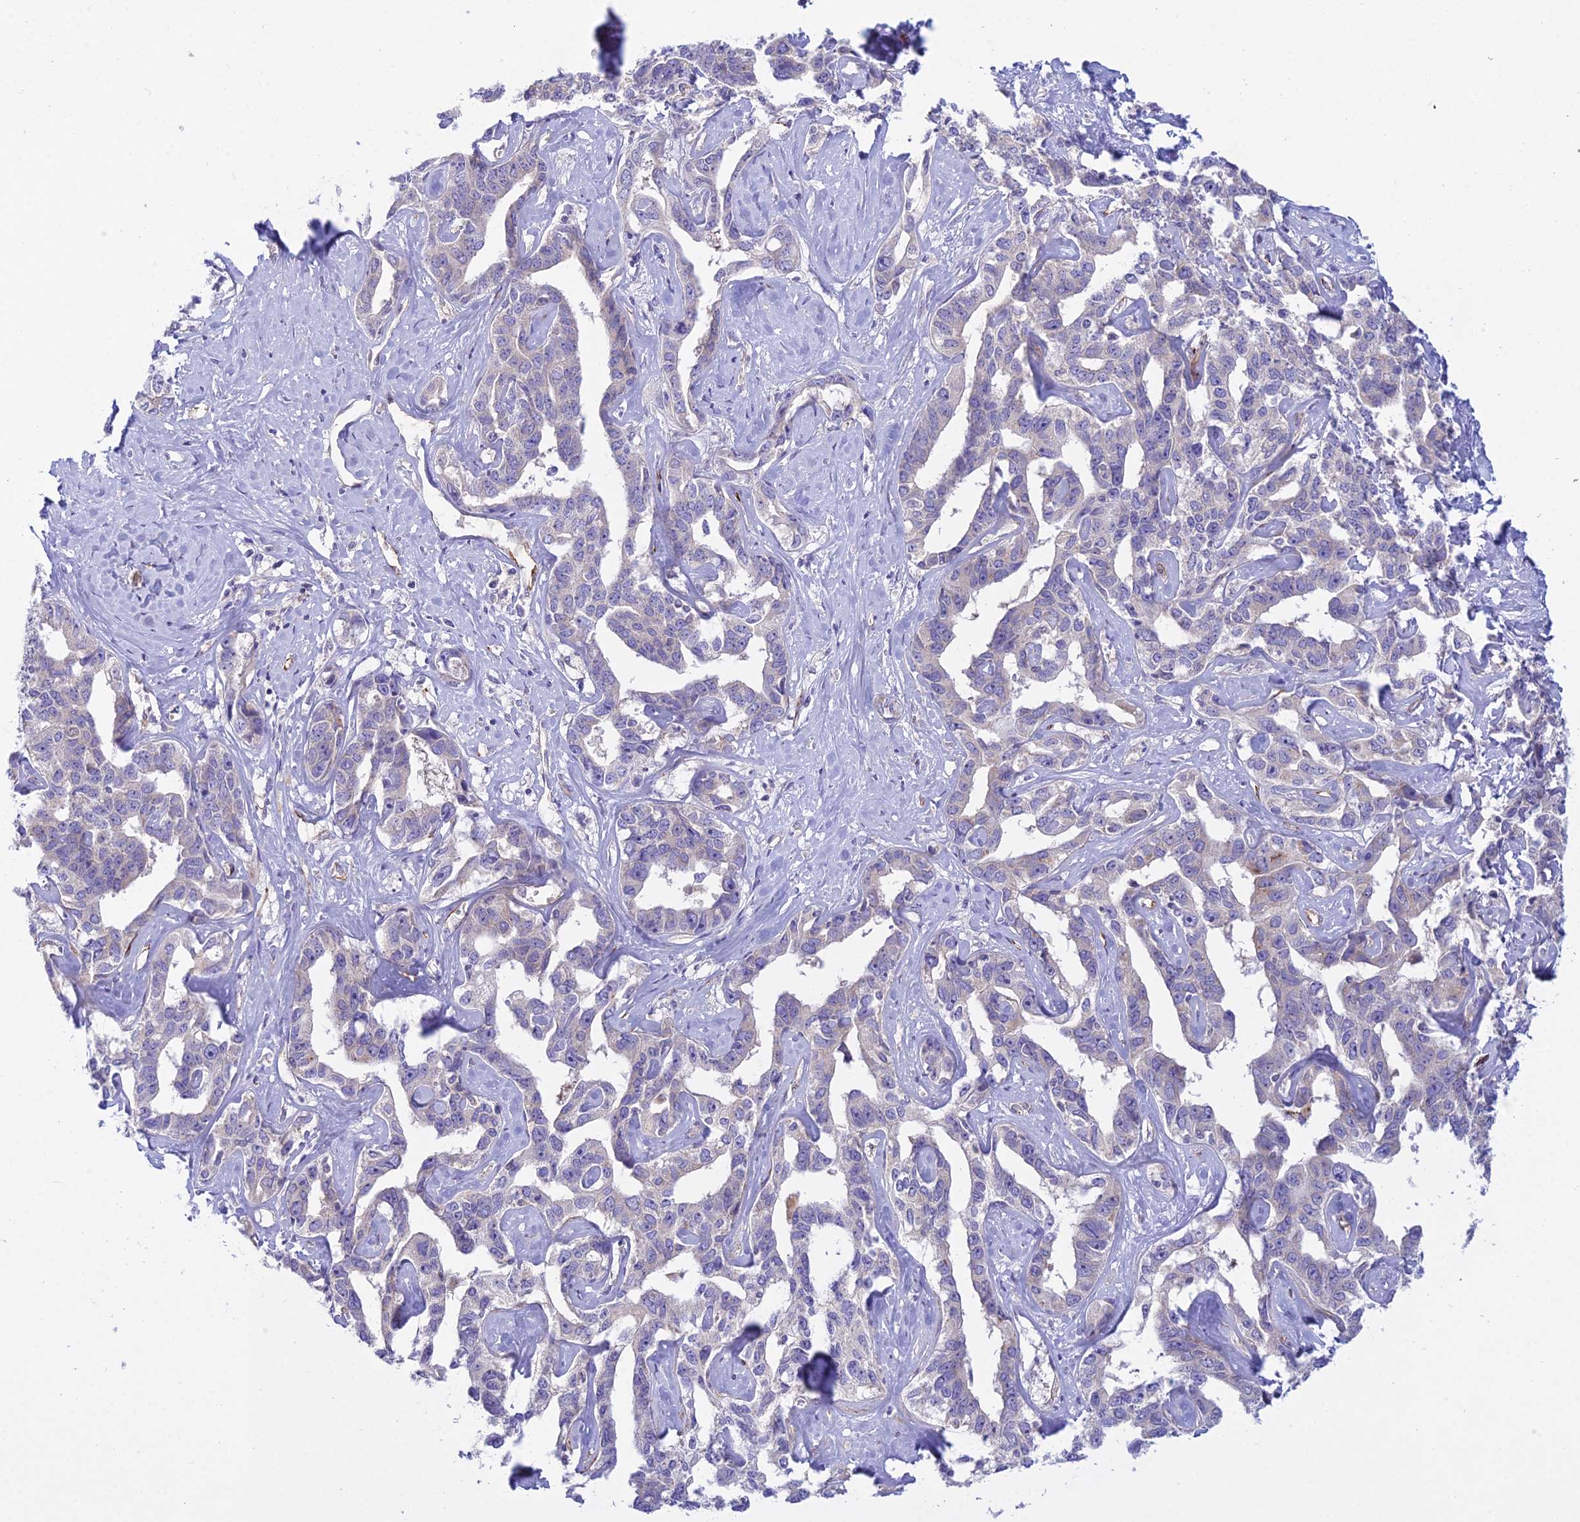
{"staining": {"intensity": "negative", "quantity": "none", "location": "none"}, "tissue": "liver cancer", "cell_type": "Tumor cells", "image_type": "cancer", "snomed": [{"axis": "morphology", "description": "Cholangiocarcinoma"}, {"axis": "topography", "description": "Liver"}], "caption": "An immunohistochemistry (IHC) micrograph of liver cholangiocarcinoma is shown. There is no staining in tumor cells of liver cholangiocarcinoma. The staining is performed using DAB (3,3'-diaminobenzidine) brown chromogen with nuclei counter-stained in using hematoxylin.", "gene": "DUS2", "patient": {"sex": "male", "age": 59}}